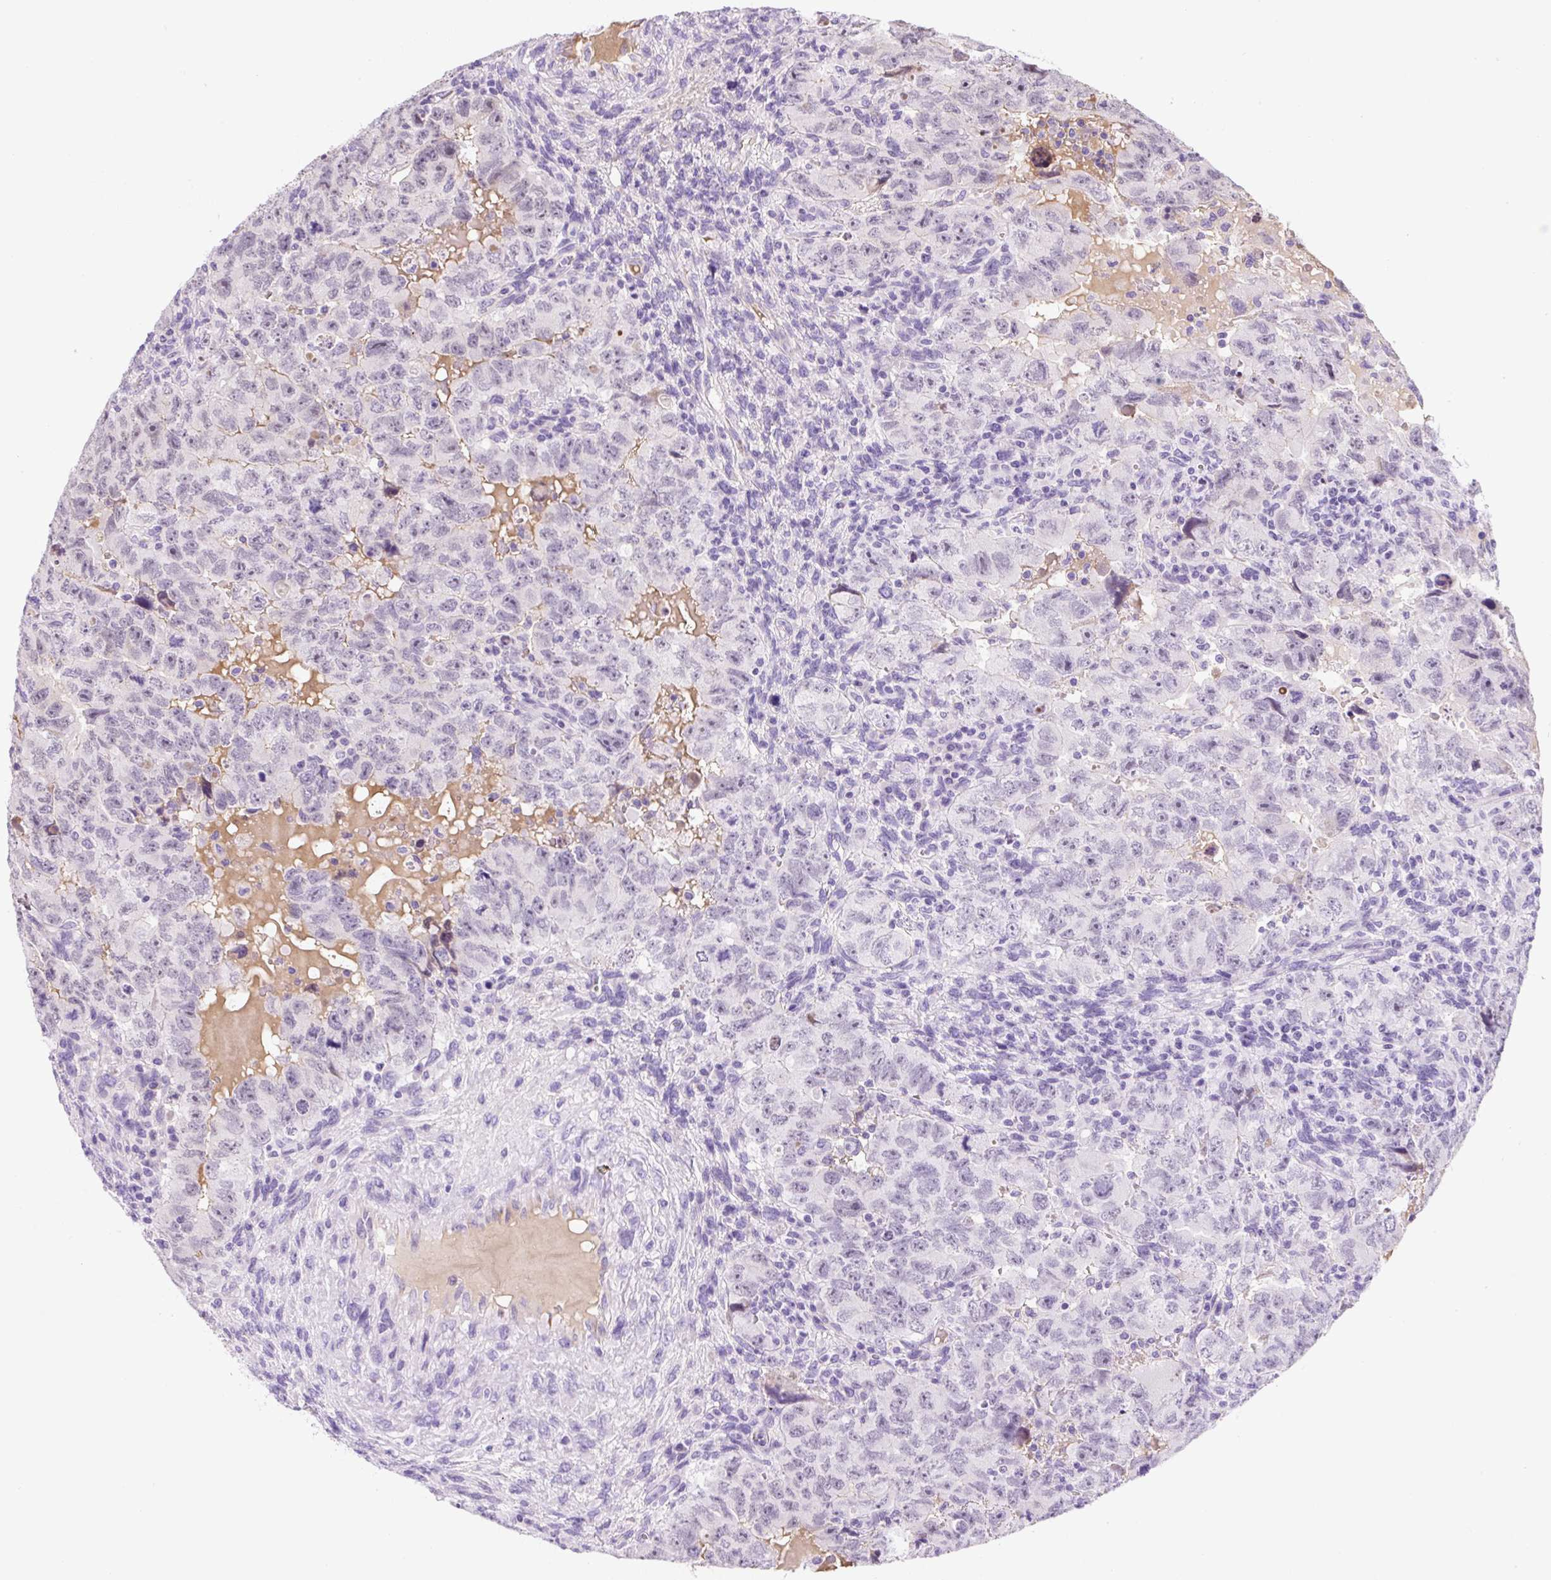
{"staining": {"intensity": "negative", "quantity": "none", "location": "none"}, "tissue": "testis cancer", "cell_type": "Tumor cells", "image_type": "cancer", "snomed": [{"axis": "morphology", "description": "Carcinoma, Embryonal, NOS"}, {"axis": "topography", "description": "Testis"}], "caption": "IHC micrograph of neoplastic tissue: human testis cancer stained with DAB (3,3'-diaminobenzidine) demonstrates no significant protein expression in tumor cells.", "gene": "ZNF121", "patient": {"sex": "male", "age": 24}}